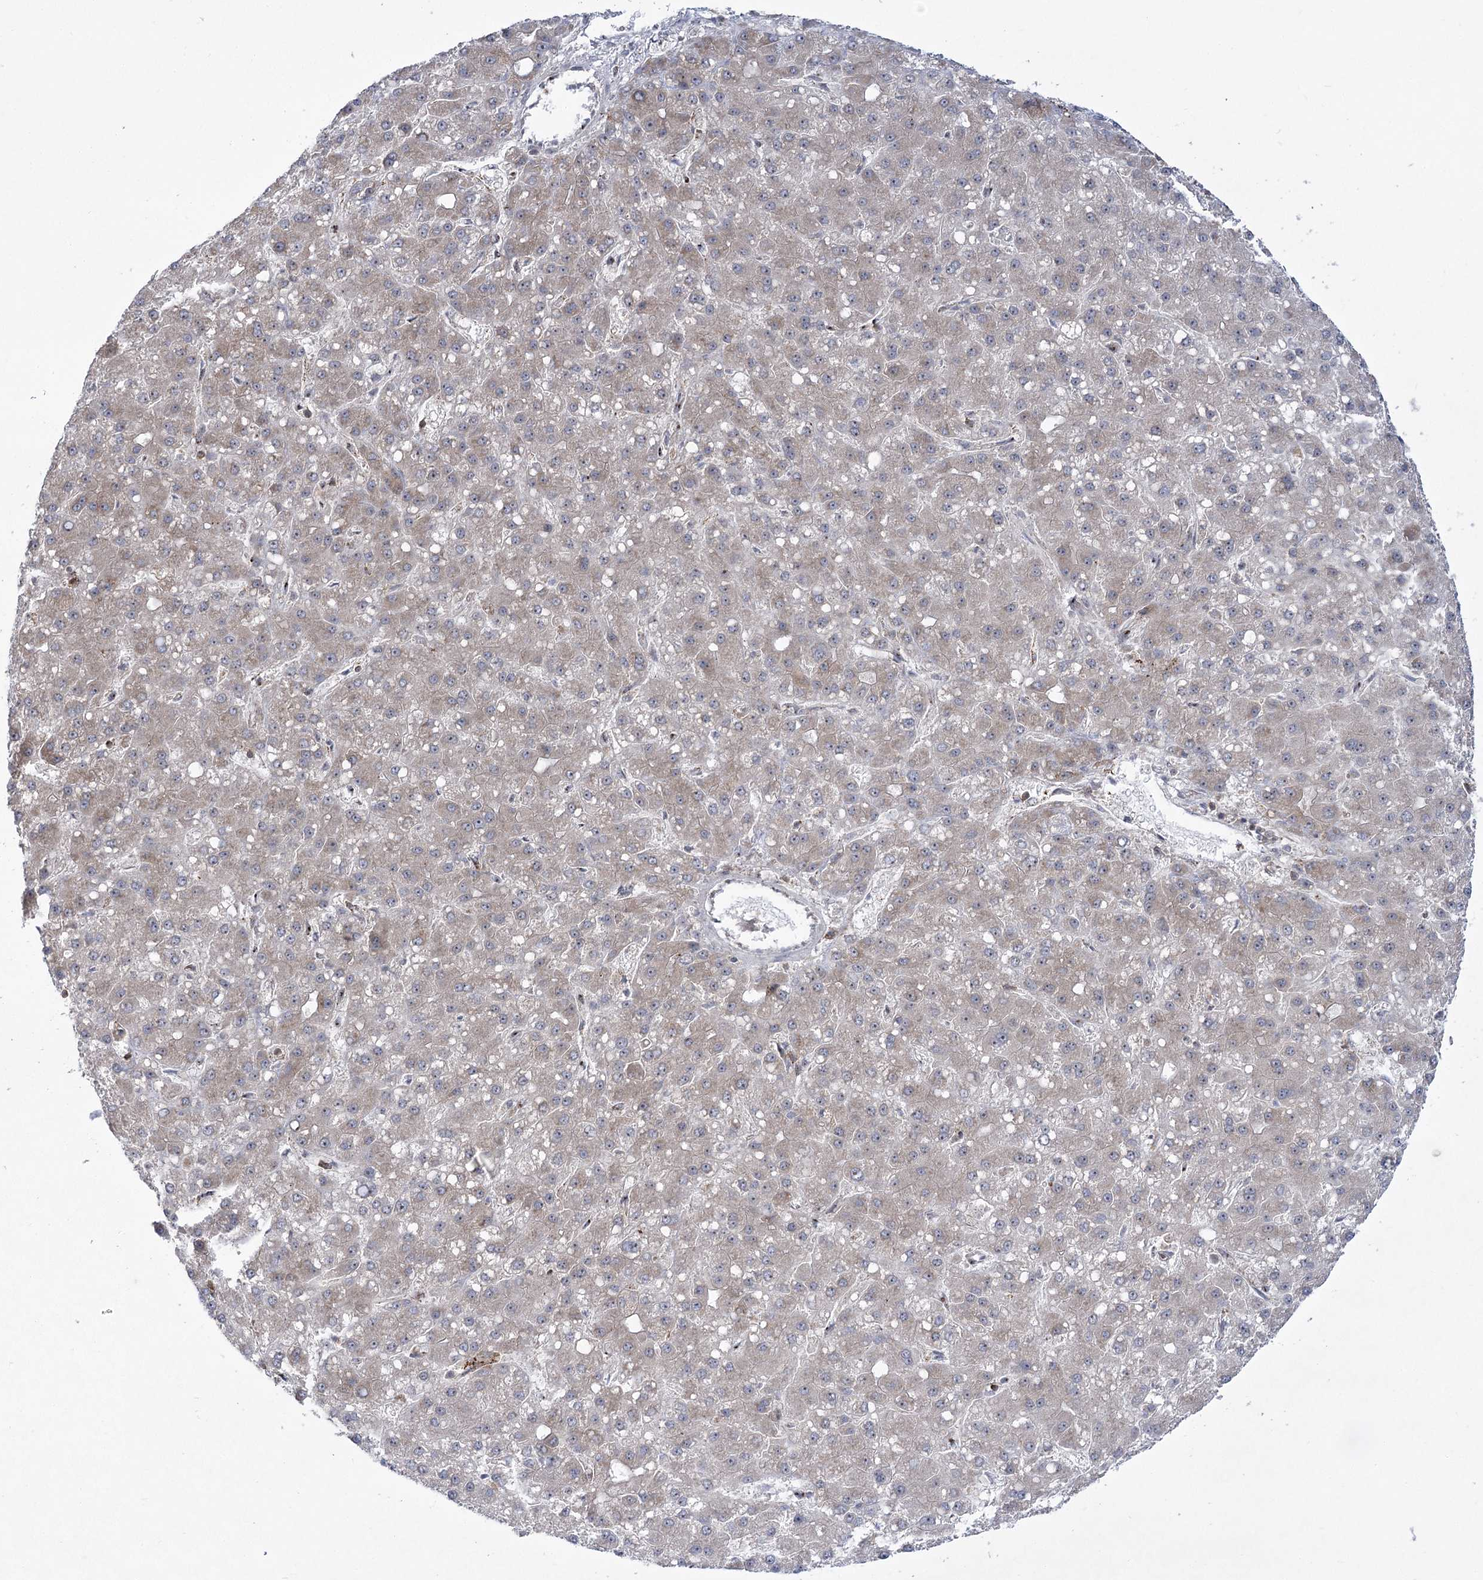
{"staining": {"intensity": "negative", "quantity": "none", "location": "none"}, "tissue": "liver cancer", "cell_type": "Tumor cells", "image_type": "cancer", "snomed": [{"axis": "morphology", "description": "Carcinoma, Hepatocellular, NOS"}, {"axis": "topography", "description": "Liver"}], "caption": "IHC of human liver cancer (hepatocellular carcinoma) reveals no positivity in tumor cells.", "gene": "SYTL1", "patient": {"sex": "male", "age": 67}}